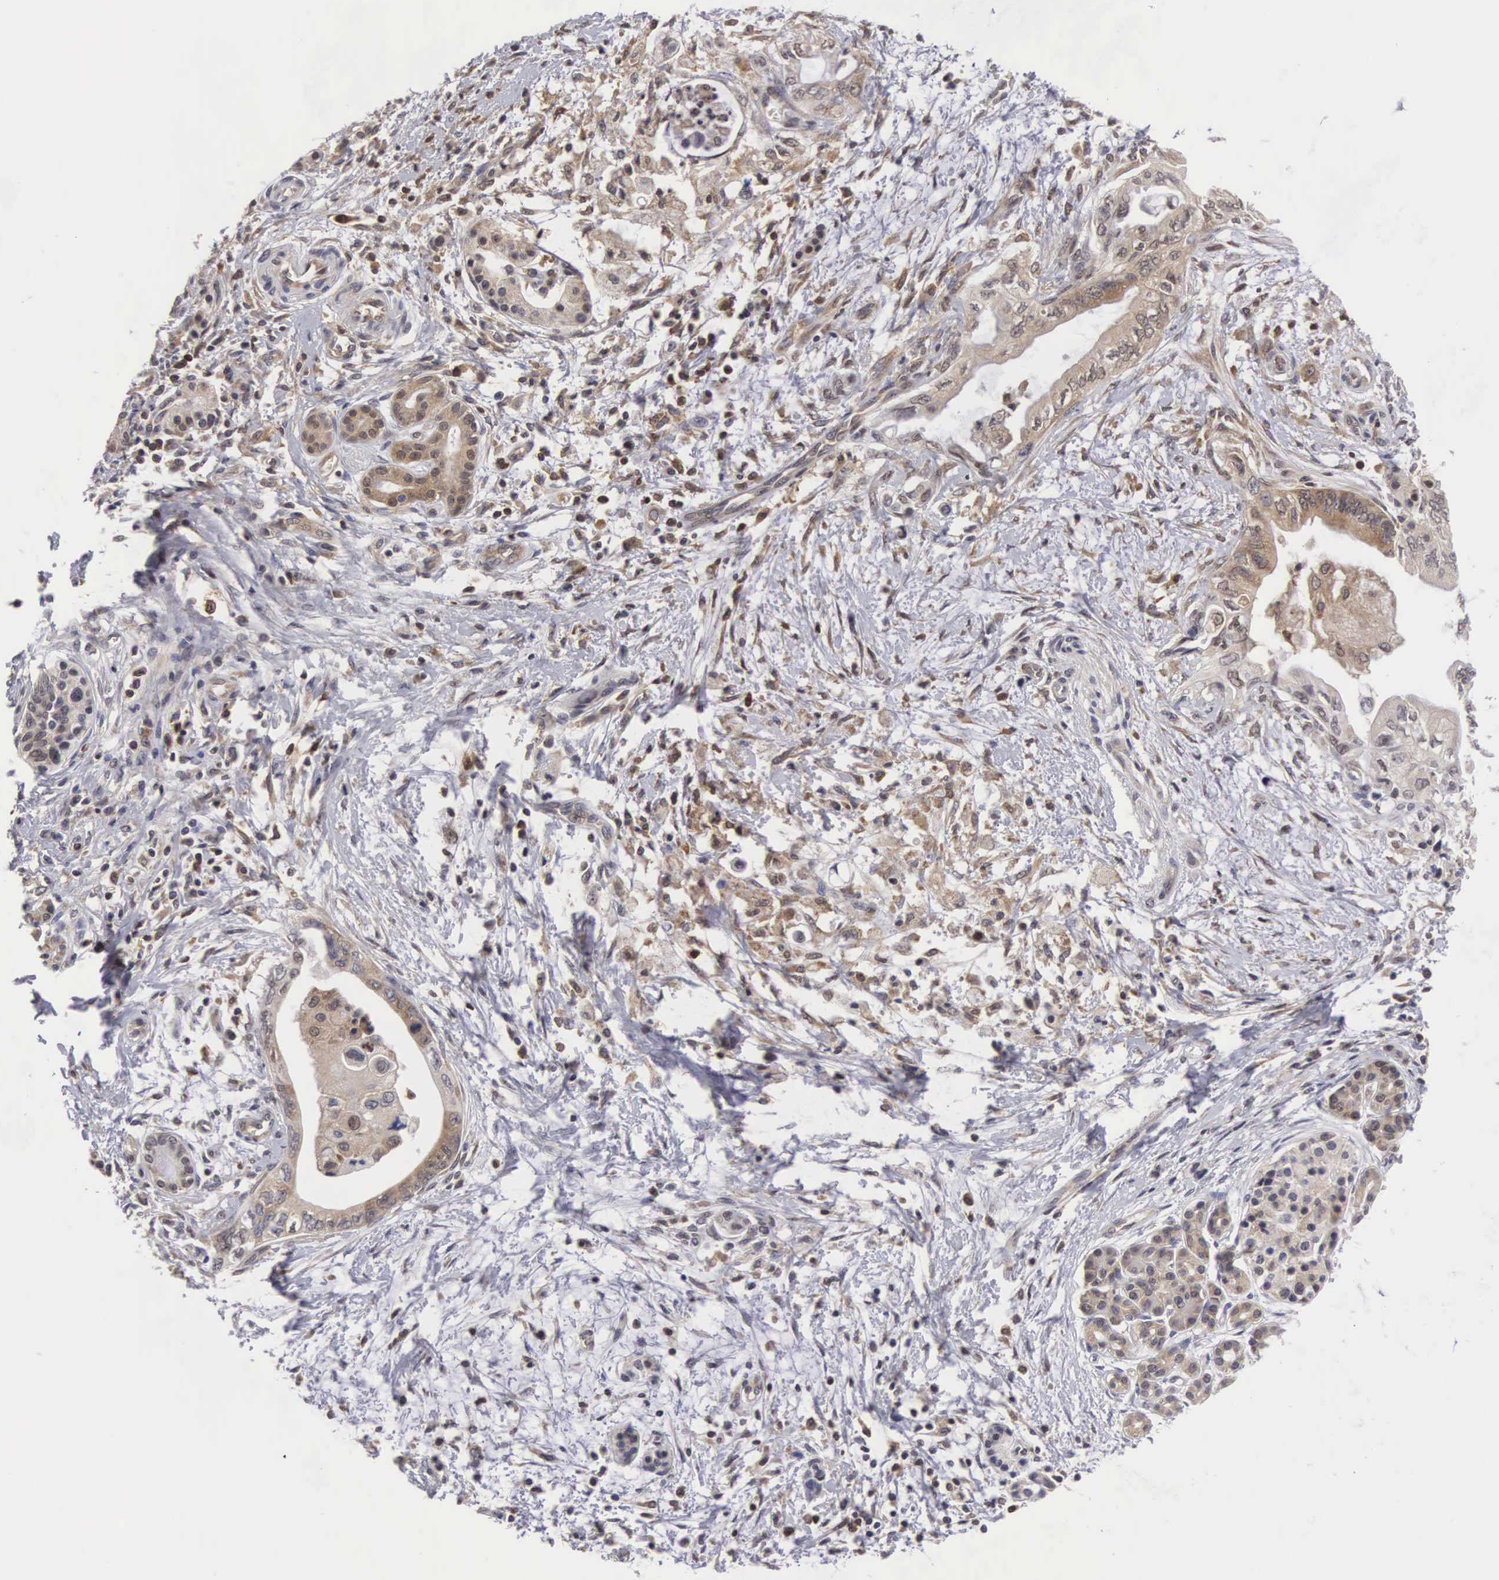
{"staining": {"intensity": "moderate", "quantity": ">75%", "location": "cytoplasmic/membranous"}, "tissue": "pancreatic cancer", "cell_type": "Tumor cells", "image_type": "cancer", "snomed": [{"axis": "morphology", "description": "Adenocarcinoma, NOS"}, {"axis": "topography", "description": "Pancreas"}], "caption": "This is a histology image of immunohistochemistry staining of pancreatic cancer, which shows moderate positivity in the cytoplasmic/membranous of tumor cells.", "gene": "ADSL", "patient": {"sex": "female", "age": 66}}